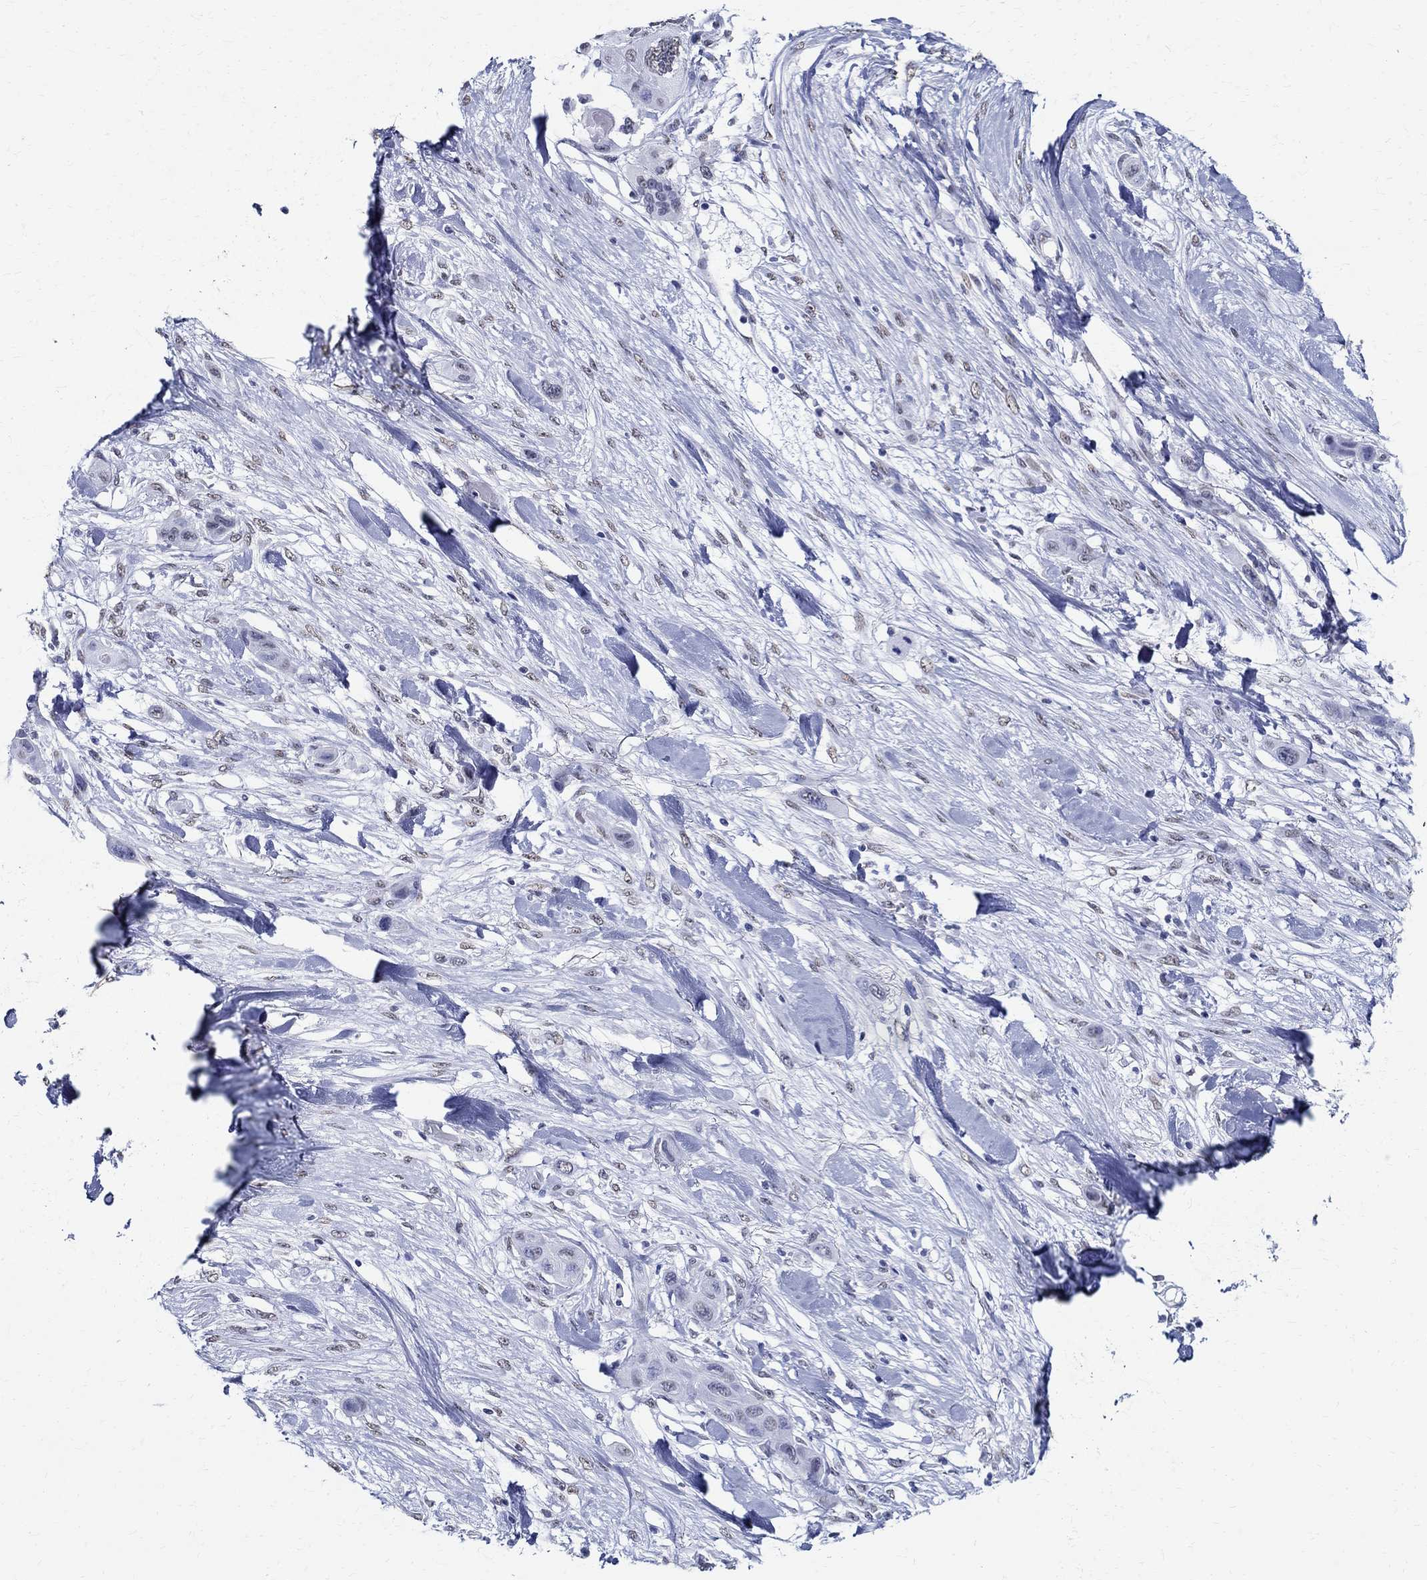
{"staining": {"intensity": "negative", "quantity": "none", "location": "none"}, "tissue": "skin cancer", "cell_type": "Tumor cells", "image_type": "cancer", "snomed": [{"axis": "morphology", "description": "Squamous cell carcinoma, NOS"}, {"axis": "topography", "description": "Skin"}], "caption": "The IHC photomicrograph has no significant positivity in tumor cells of squamous cell carcinoma (skin) tissue. (Immunohistochemistry, brightfield microscopy, high magnification).", "gene": "TSPAN16", "patient": {"sex": "male", "age": 79}}